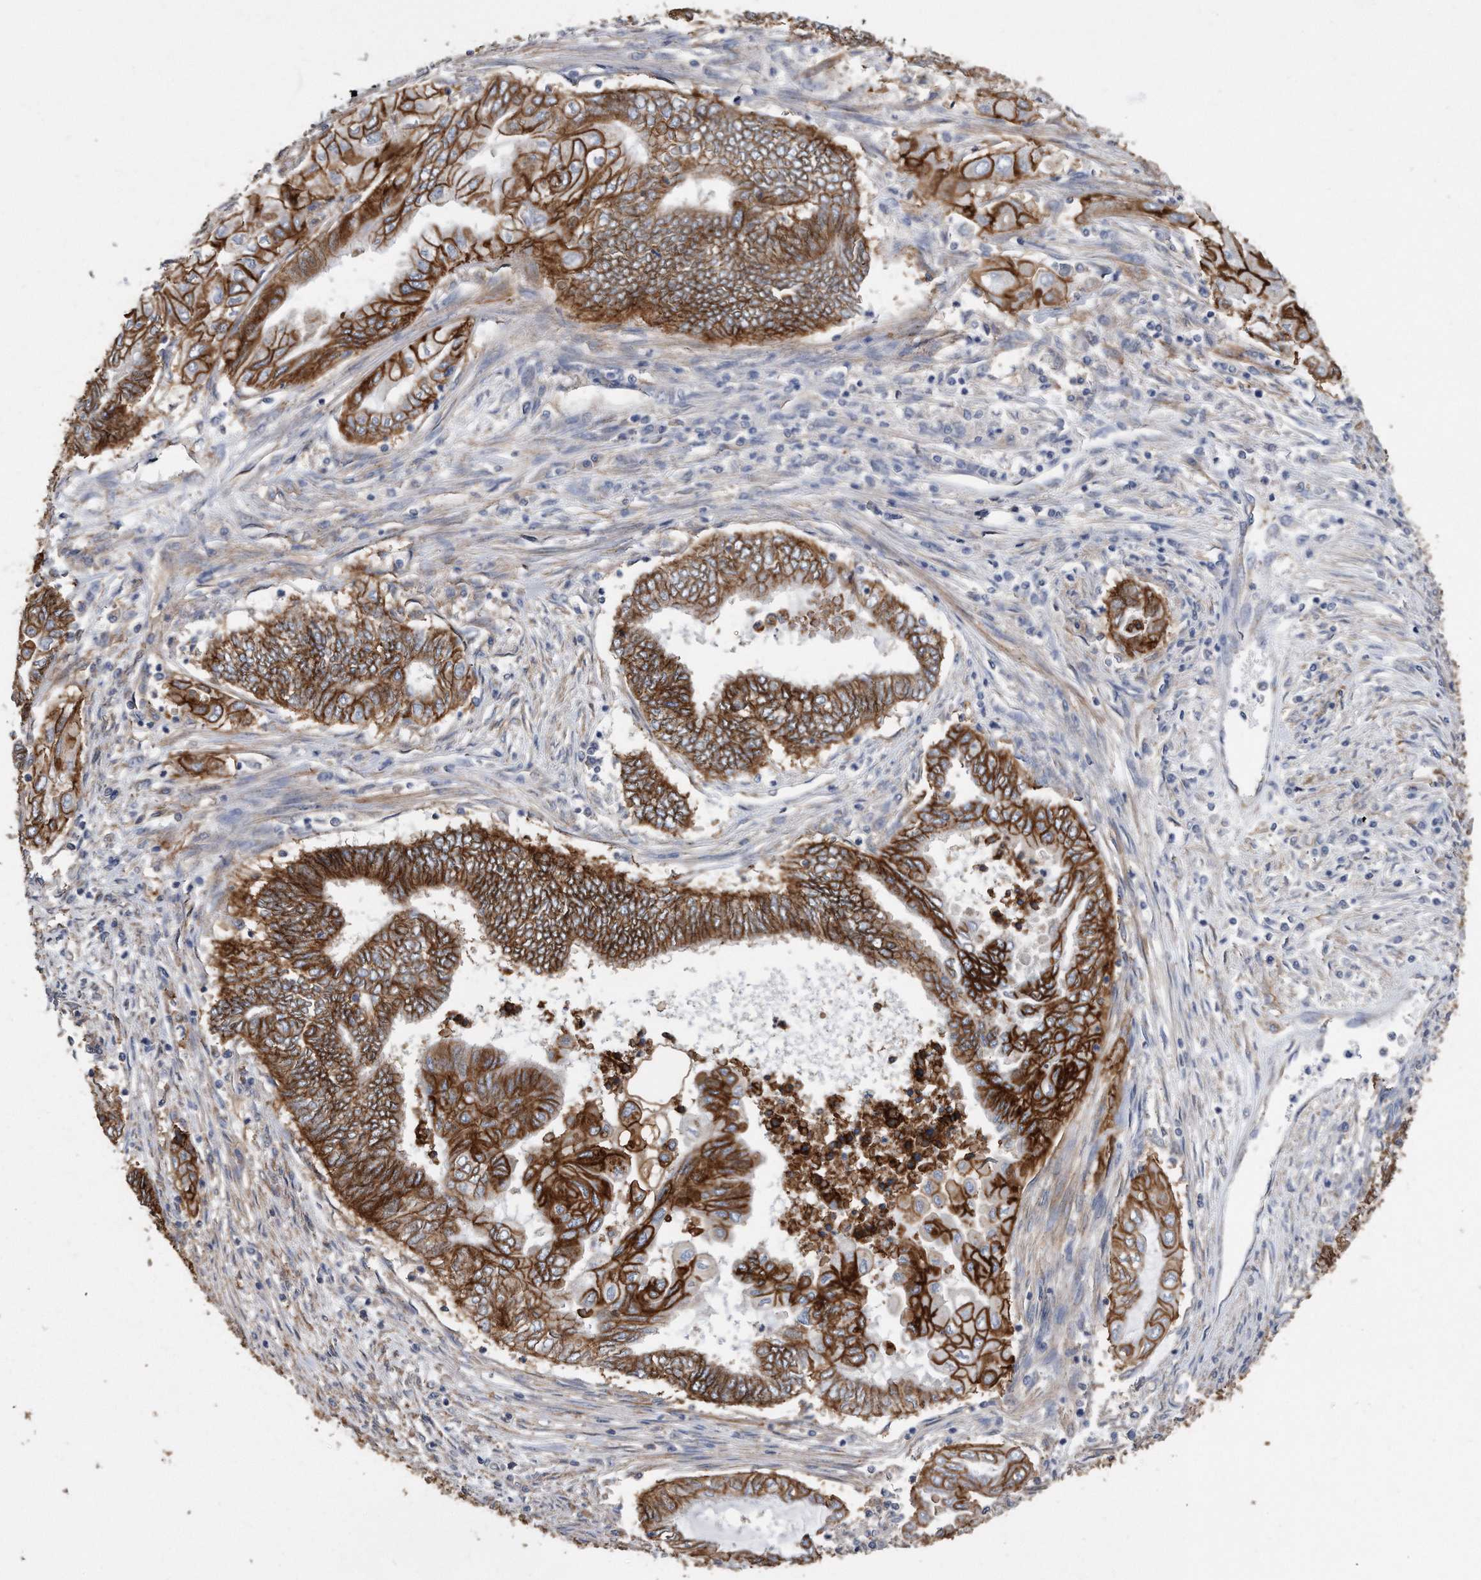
{"staining": {"intensity": "strong", "quantity": ">75%", "location": "cytoplasmic/membranous"}, "tissue": "endometrial cancer", "cell_type": "Tumor cells", "image_type": "cancer", "snomed": [{"axis": "morphology", "description": "Adenocarcinoma, NOS"}, {"axis": "topography", "description": "Uterus"}, {"axis": "topography", "description": "Endometrium"}], "caption": "Protein expression analysis of human endometrial adenocarcinoma reveals strong cytoplasmic/membranous positivity in approximately >75% of tumor cells.", "gene": "CDCP1", "patient": {"sex": "female", "age": 70}}